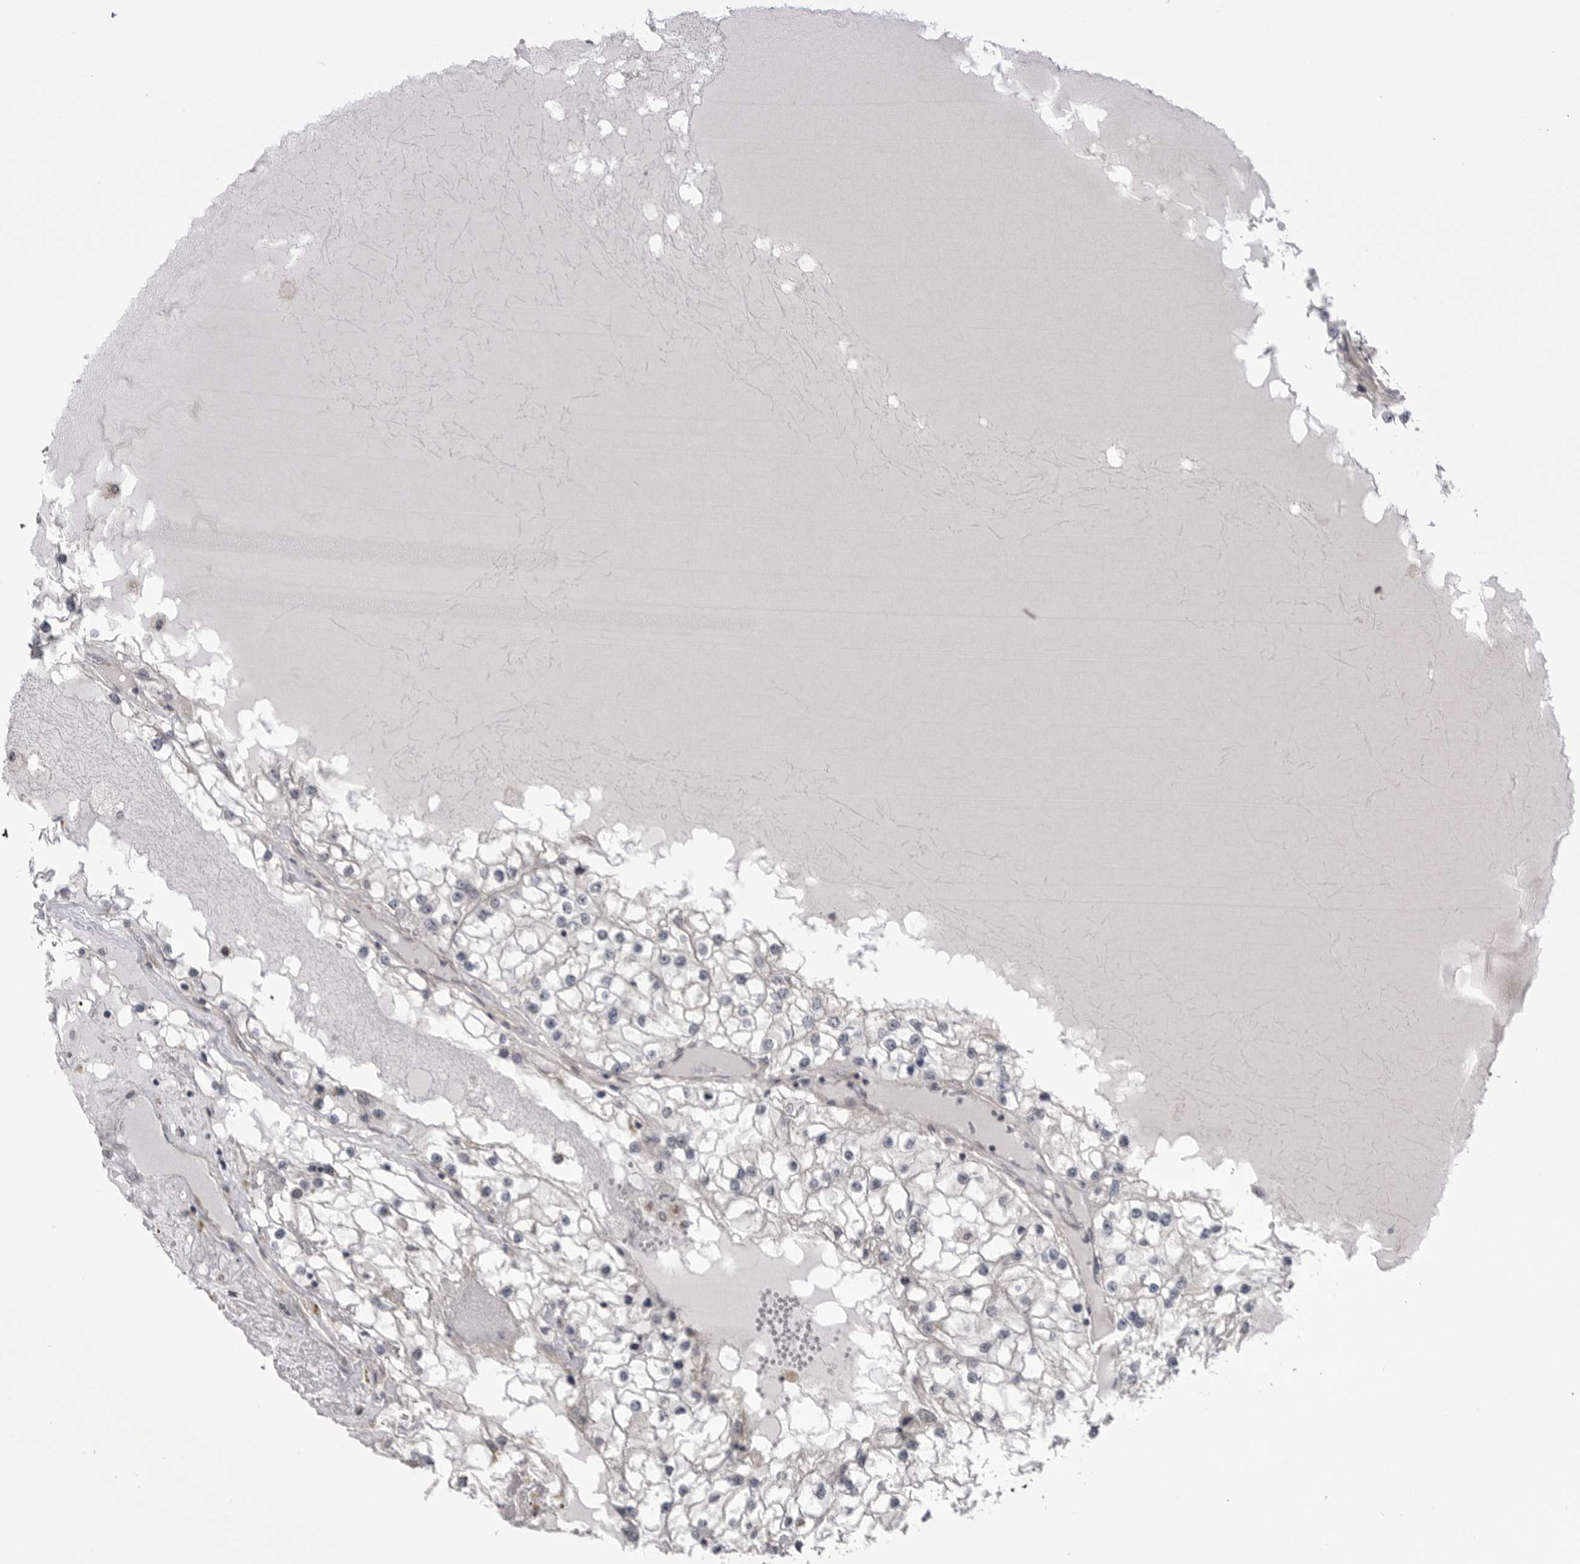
{"staining": {"intensity": "negative", "quantity": "none", "location": "none"}, "tissue": "renal cancer", "cell_type": "Tumor cells", "image_type": "cancer", "snomed": [{"axis": "morphology", "description": "Adenocarcinoma, NOS"}, {"axis": "topography", "description": "Kidney"}], "caption": "Immunohistochemical staining of renal adenocarcinoma demonstrates no significant staining in tumor cells.", "gene": "PDCL", "patient": {"sex": "male", "age": 68}}